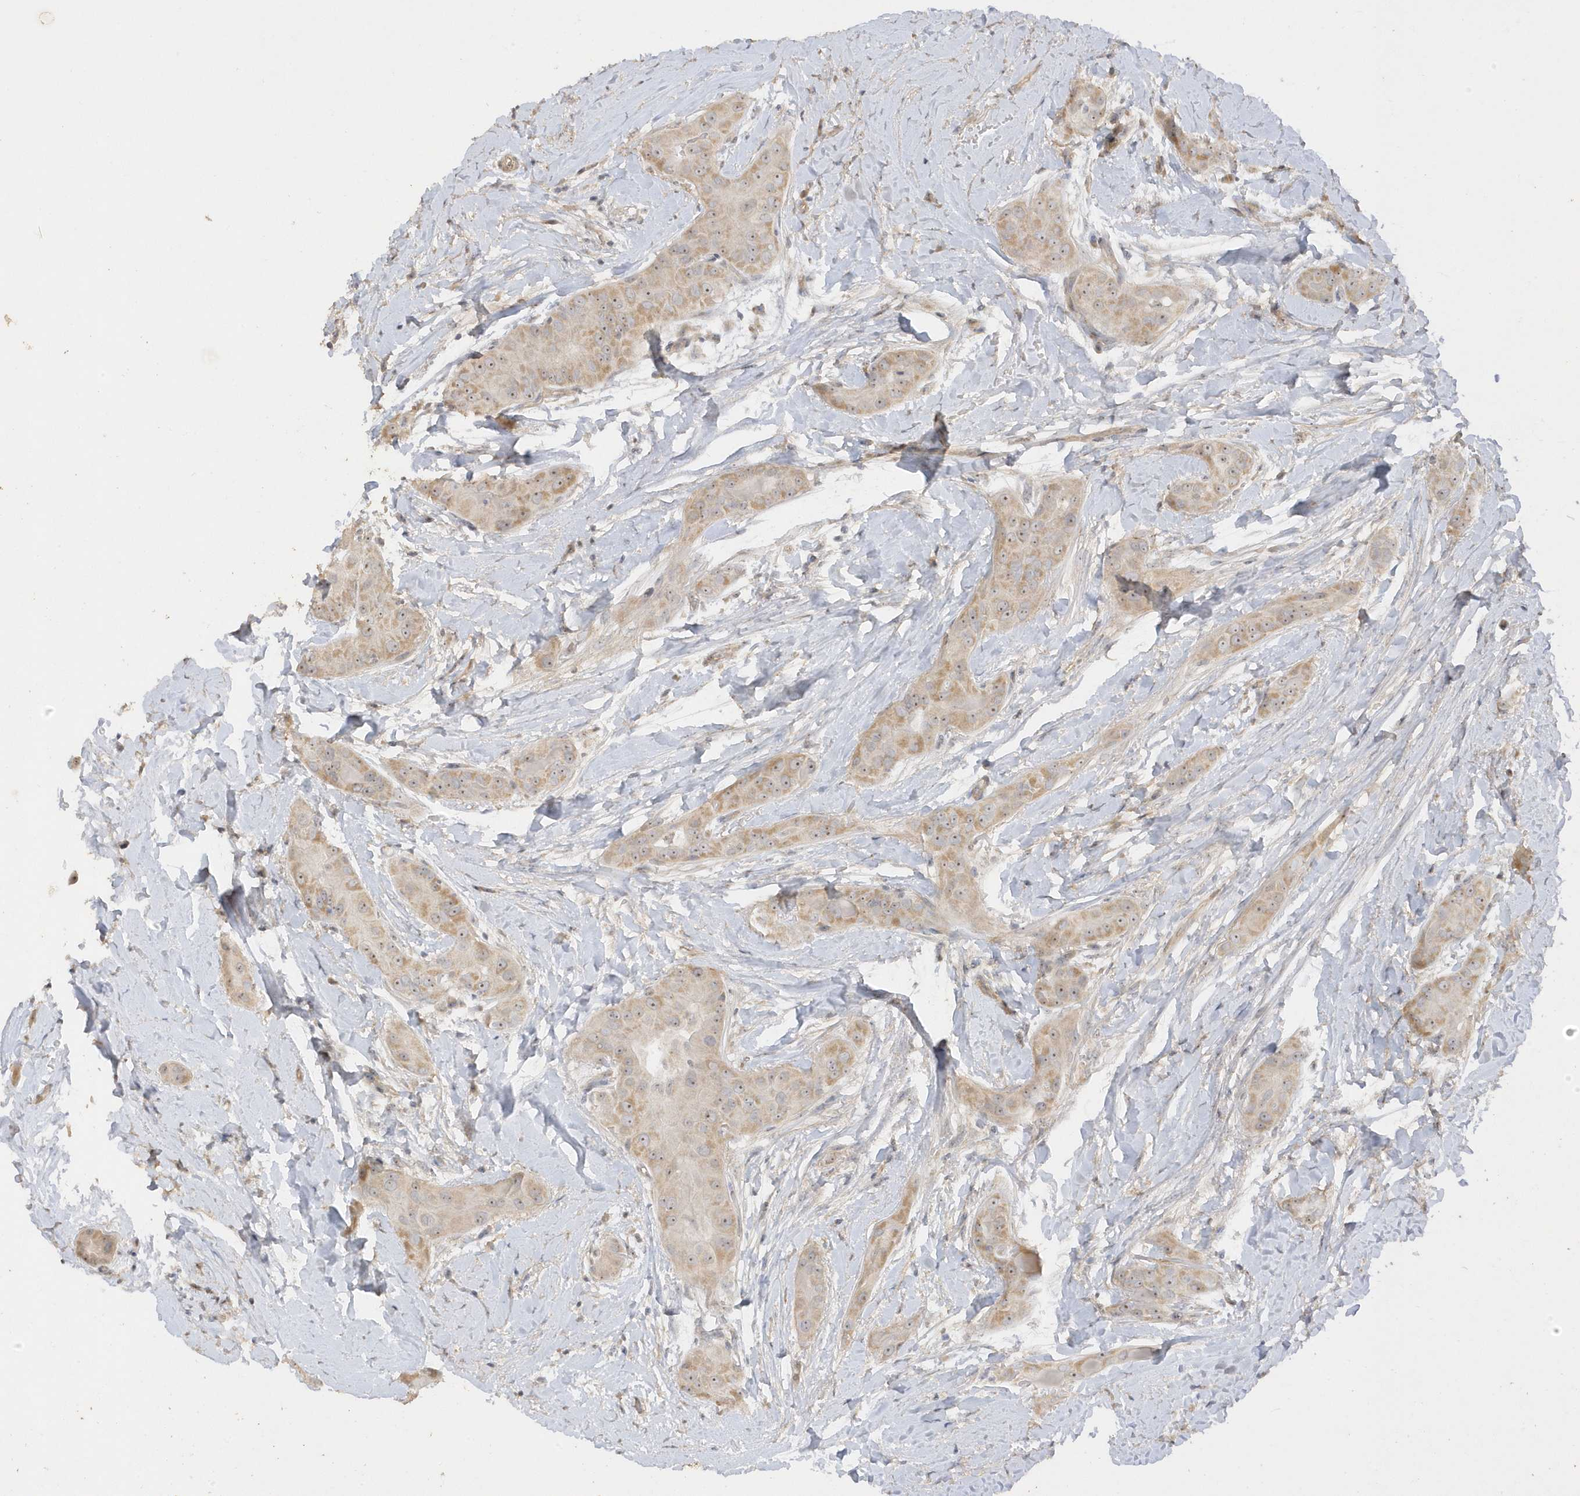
{"staining": {"intensity": "weak", "quantity": ">75%", "location": "cytoplasmic/membranous,nuclear"}, "tissue": "thyroid cancer", "cell_type": "Tumor cells", "image_type": "cancer", "snomed": [{"axis": "morphology", "description": "Papillary adenocarcinoma, NOS"}, {"axis": "topography", "description": "Thyroid gland"}], "caption": "This micrograph reveals immunohistochemistry staining of human papillary adenocarcinoma (thyroid), with low weak cytoplasmic/membranous and nuclear expression in approximately >75% of tumor cells.", "gene": "DDX18", "patient": {"sex": "male", "age": 33}}